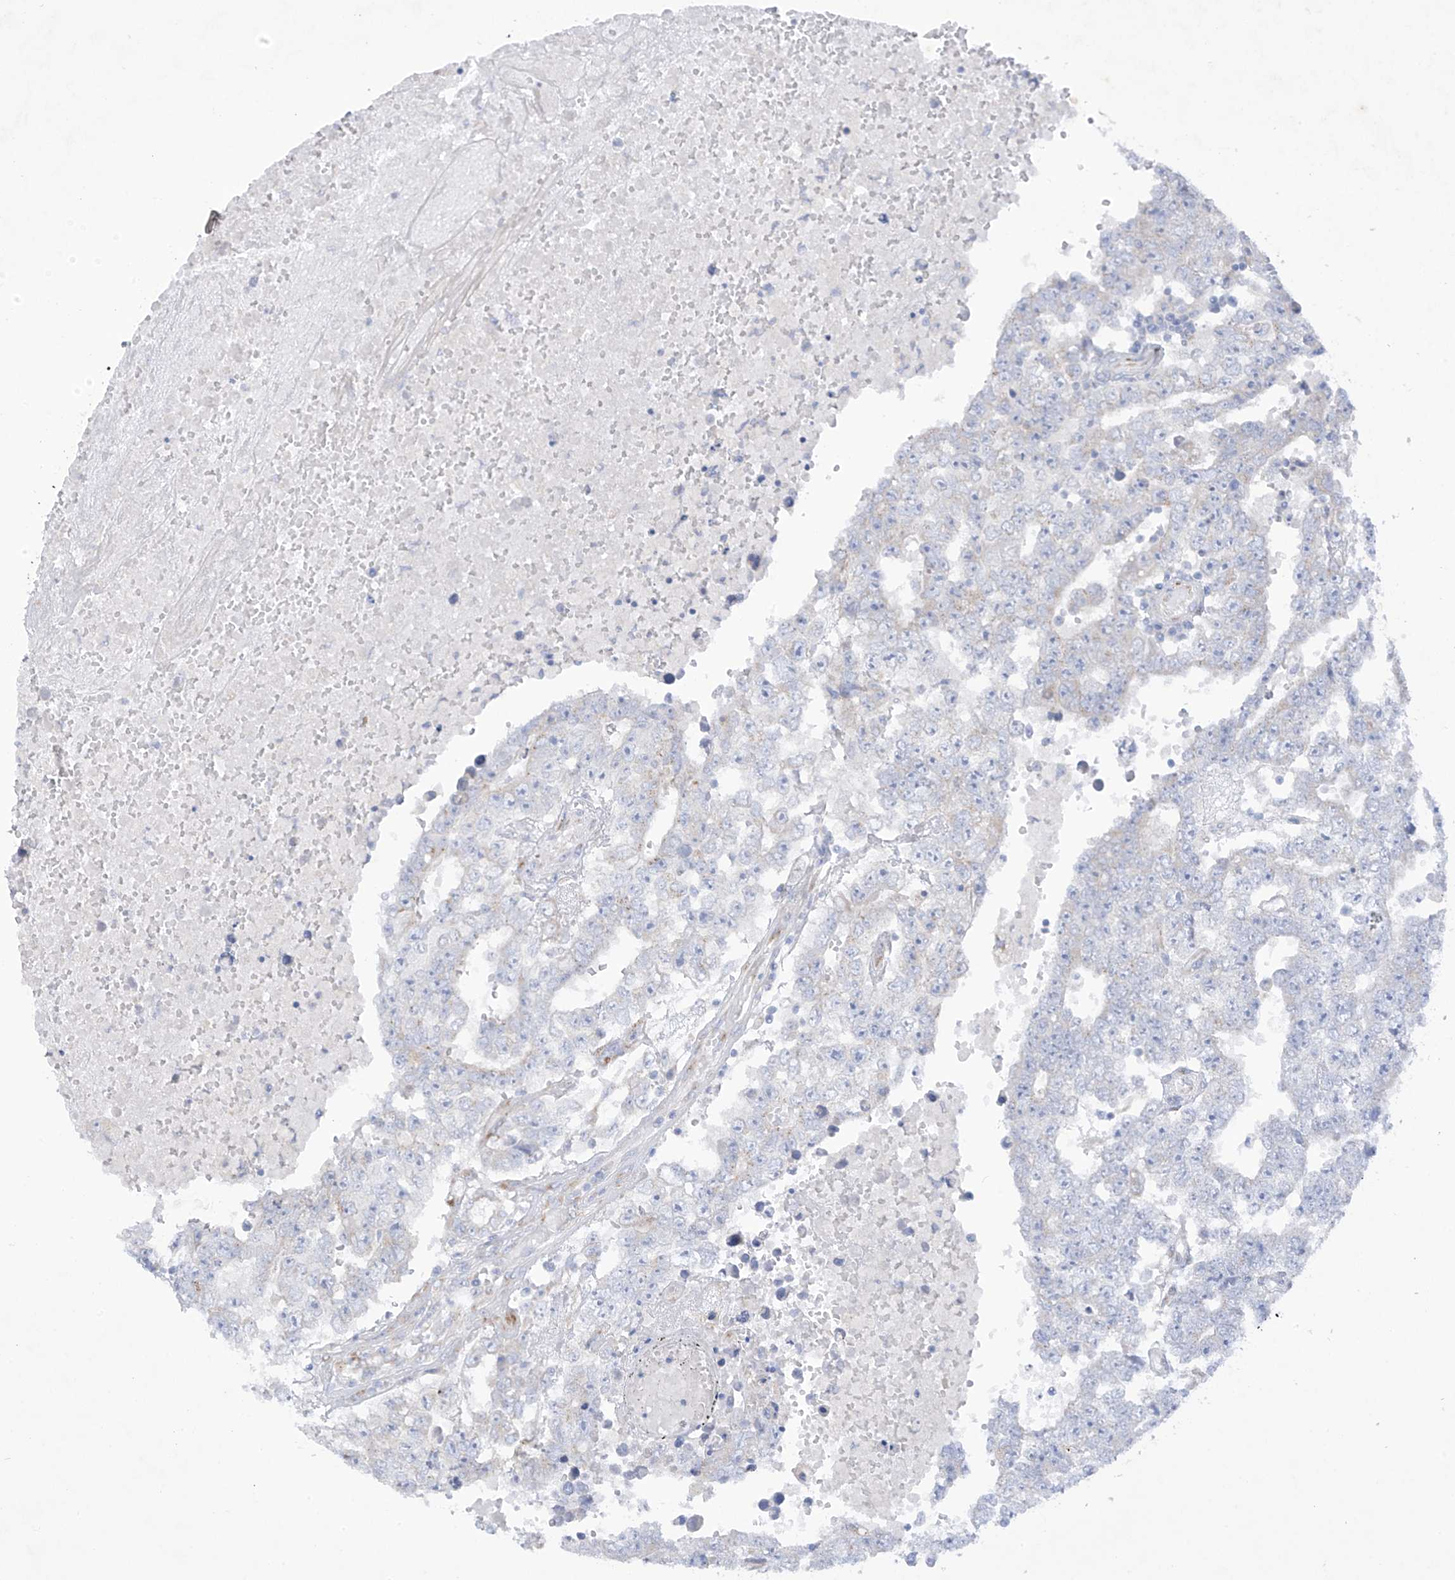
{"staining": {"intensity": "negative", "quantity": "none", "location": "none"}, "tissue": "testis cancer", "cell_type": "Tumor cells", "image_type": "cancer", "snomed": [{"axis": "morphology", "description": "Carcinoma, Embryonal, NOS"}, {"axis": "topography", "description": "Testis"}], "caption": "DAB (3,3'-diaminobenzidine) immunohistochemical staining of human testis cancer (embryonal carcinoma) reveals no significant positivity in tumor cells. (DAB (3,3'-diaminobenzidine) immunohistochemistry visualized using brightfield microscopy, high magnification).", "gene": "TRMT2B", "patient": {"sex": "male", "age": 25}}